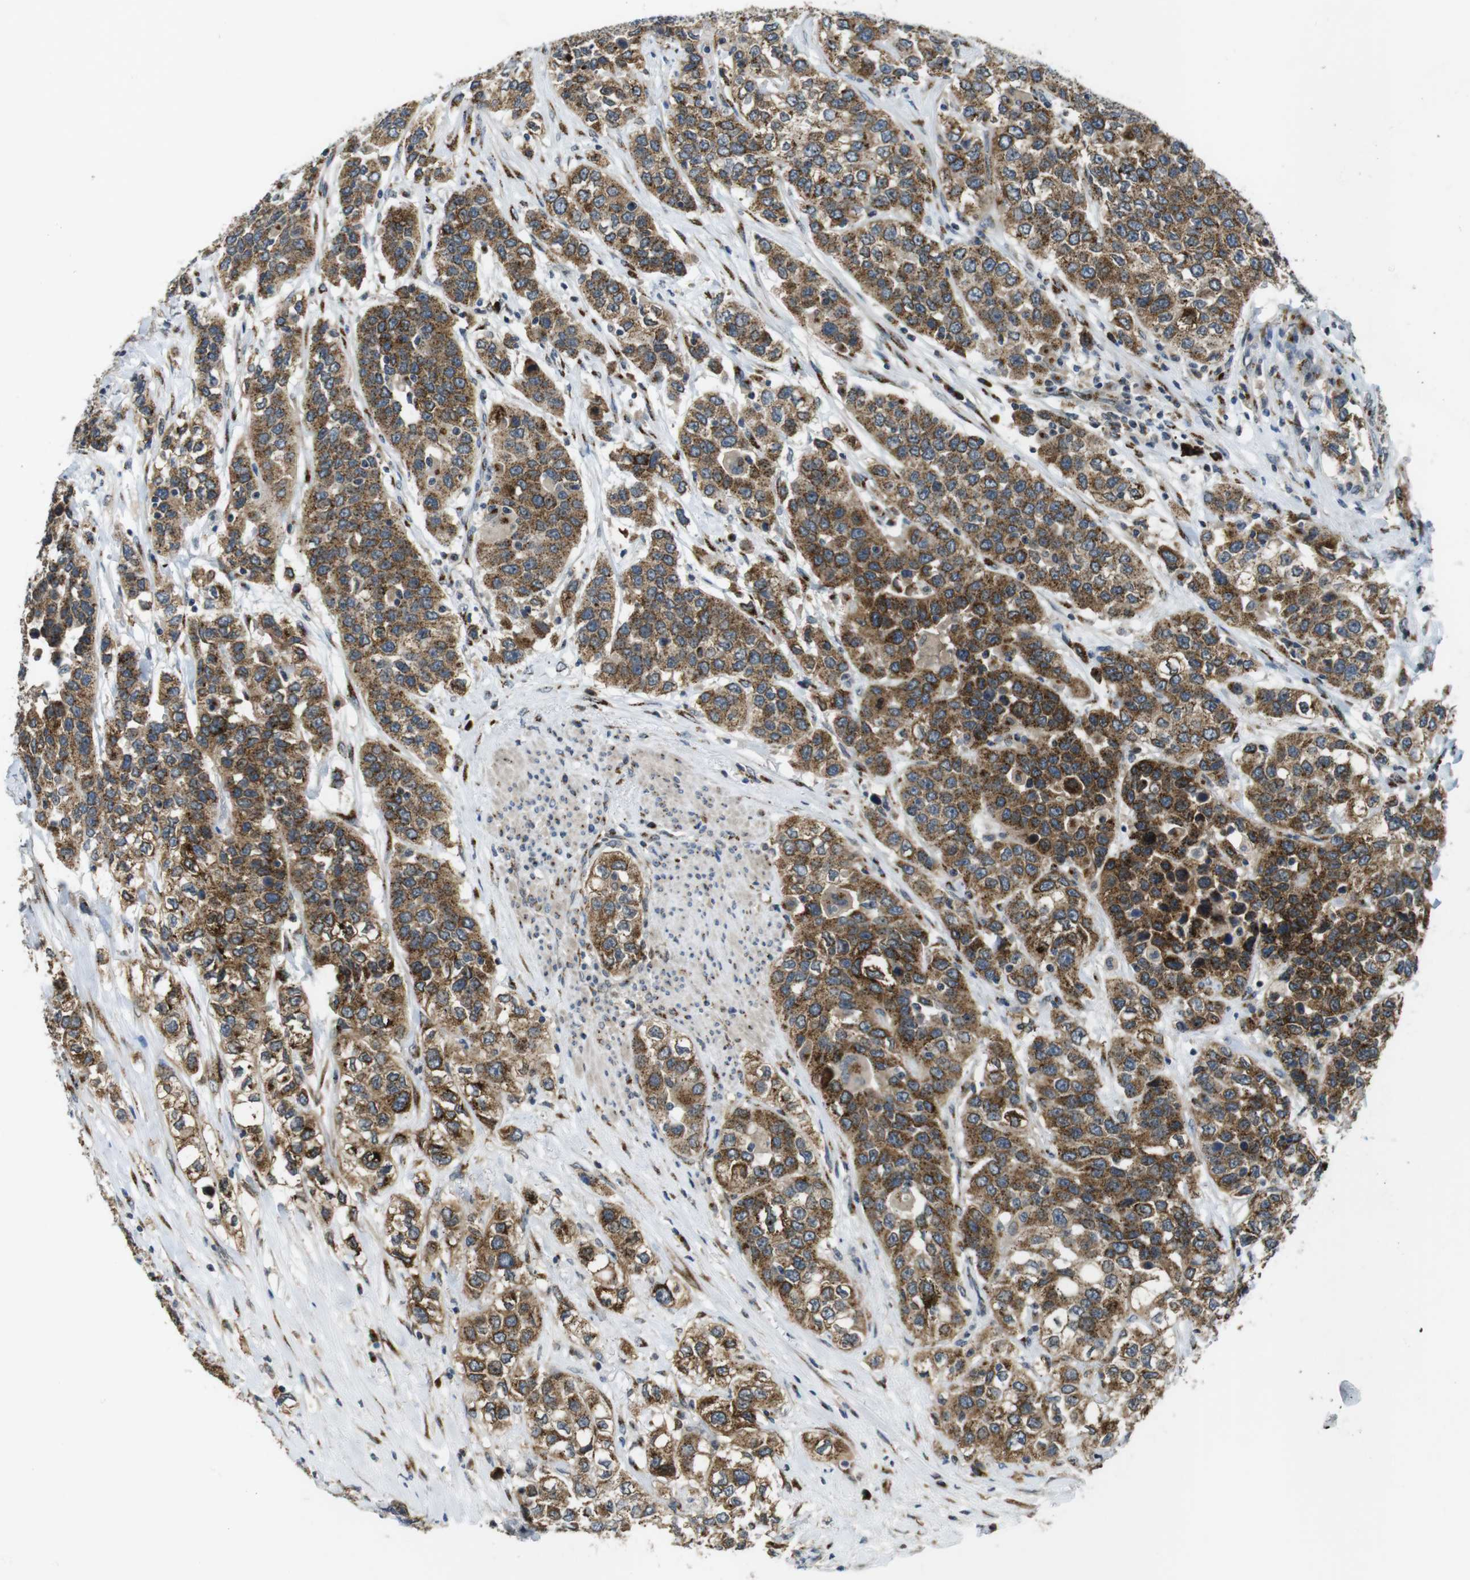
{"staining": {"intensity": "strong", "quantity": ">75%", "location": "cytoplasmic/membranous"}, "tissue": "urothelial cancer", "cell_type": "Tumor cells", "image_type": "cancer", "snomed": [{"axis": "morphology", "description": "Urothelial carcinoma, High grade"}, {"axis": "topography", "description": "Urinary bladder"}], "caption": "Urothelial cancer stained with DAB (3,3'-diaminobenzidine) immunohistochemistry exhibits high levels of strong cytoplasmic/membranous expression in about >75% of tumor cells. Ihc stains the protein in brown and the nuclei are stained blue.", "gene": "ZFPL1", "patient": {"sex": "female", "age": 80}}